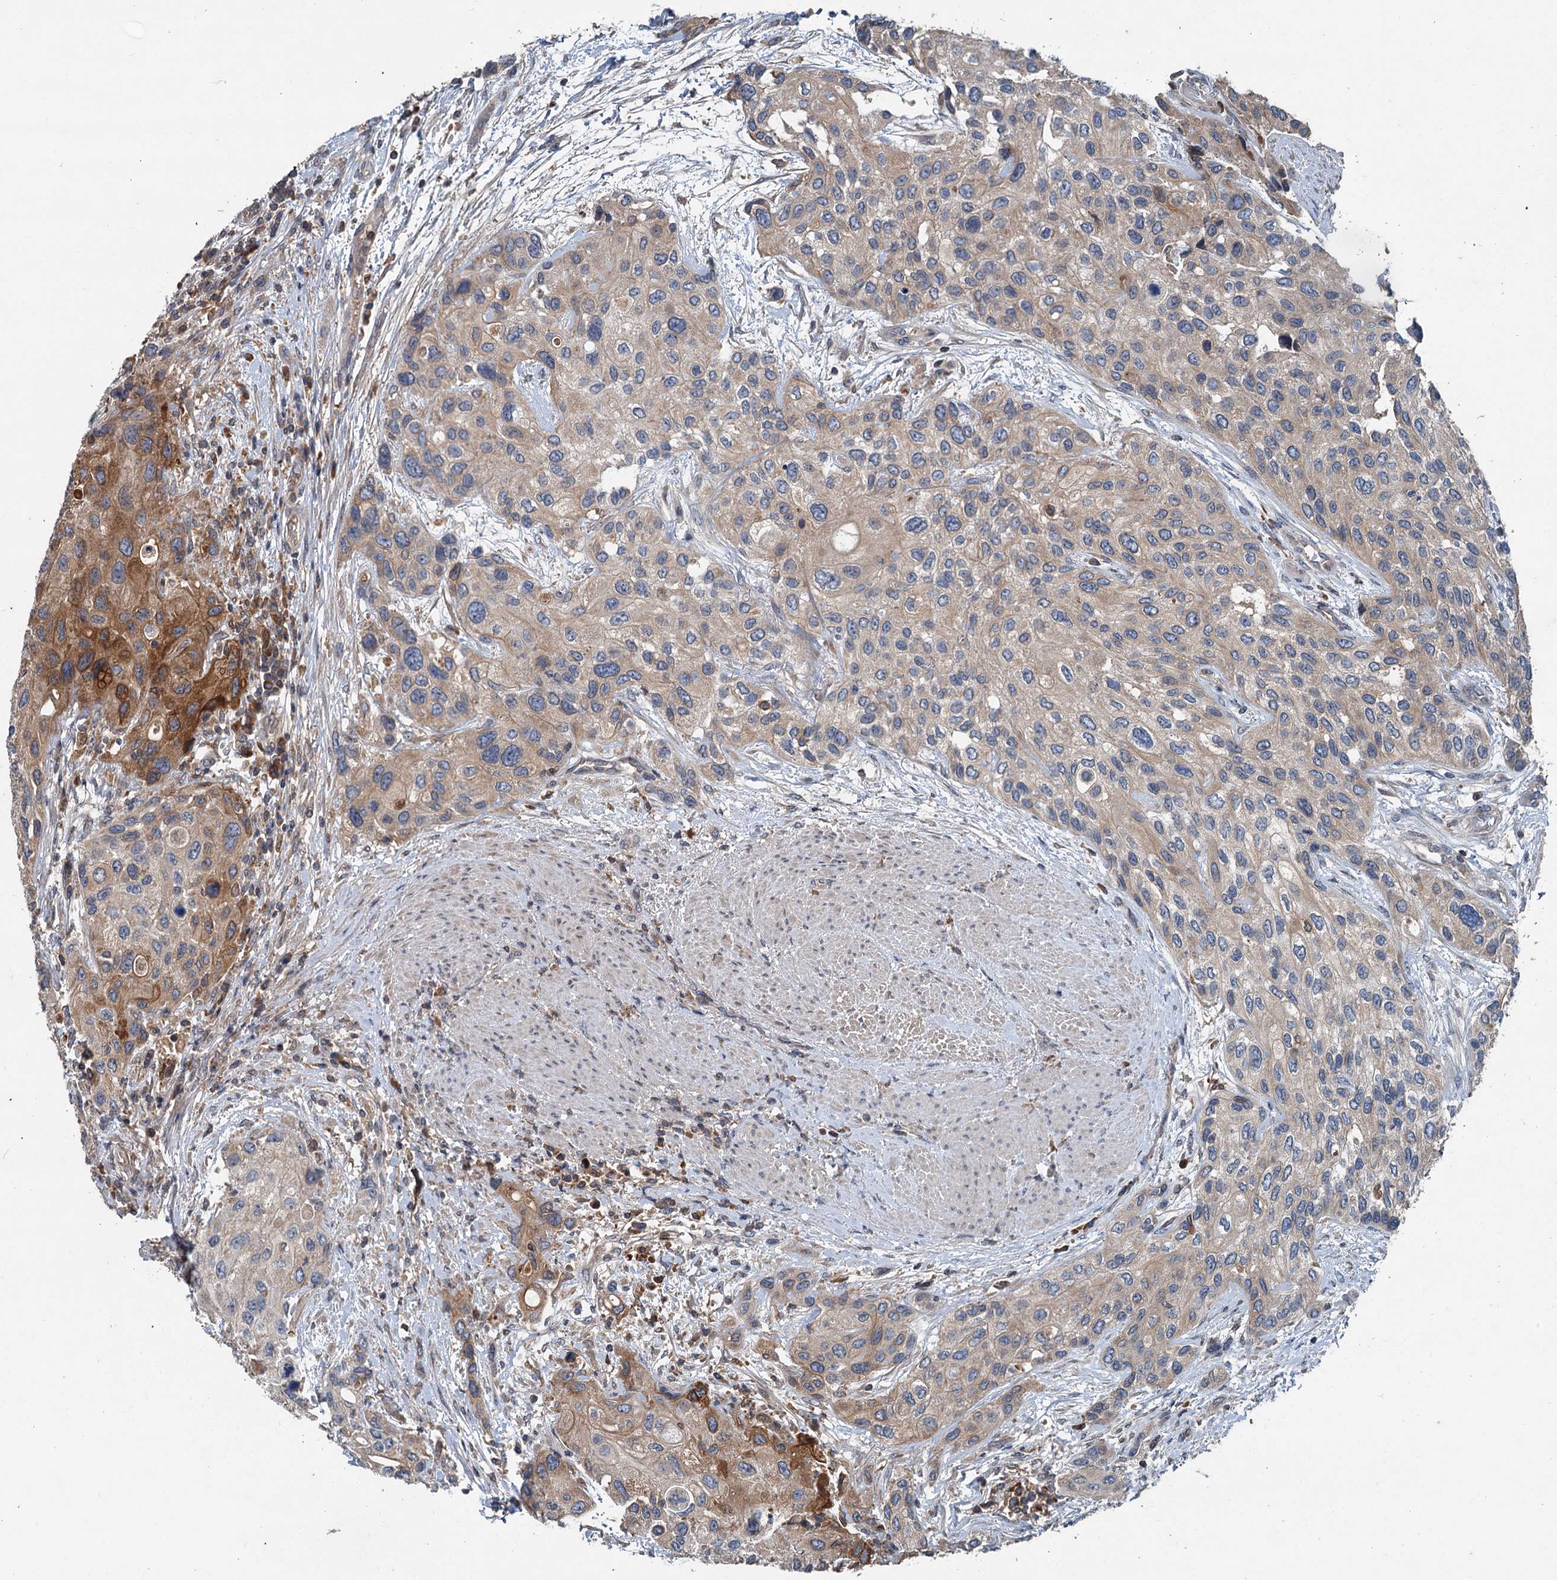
{"staining": {"intensity": "moderate", "quantity": "25%-75%", "location": "cytoplasmic/membranous"}, "tissue": "urothelial cancer", "cell_type": "Tumor cells", "image_type": "cancer", "snomed": [{"axis": "morphology", "description": "Normal tissue, NOS"}, {"axis": "morphology", "description": "Urothelial carcinoma, High grade"}, {"axis": "topography", "description": "Vascular tissue"}, {"axis": "topography", "description": "Urinary bladder"}], "caption": "Immunohistochemistry (IHC) histopathology image of urothelial cancer stained for a protein (brown), which reveals medium levels of moderate cytoplasmic/membranous expression in approximately 25%-75% of tumor cells.", "gene": "TAPBPL", "patient": {"sex": "female", "age": 56}}